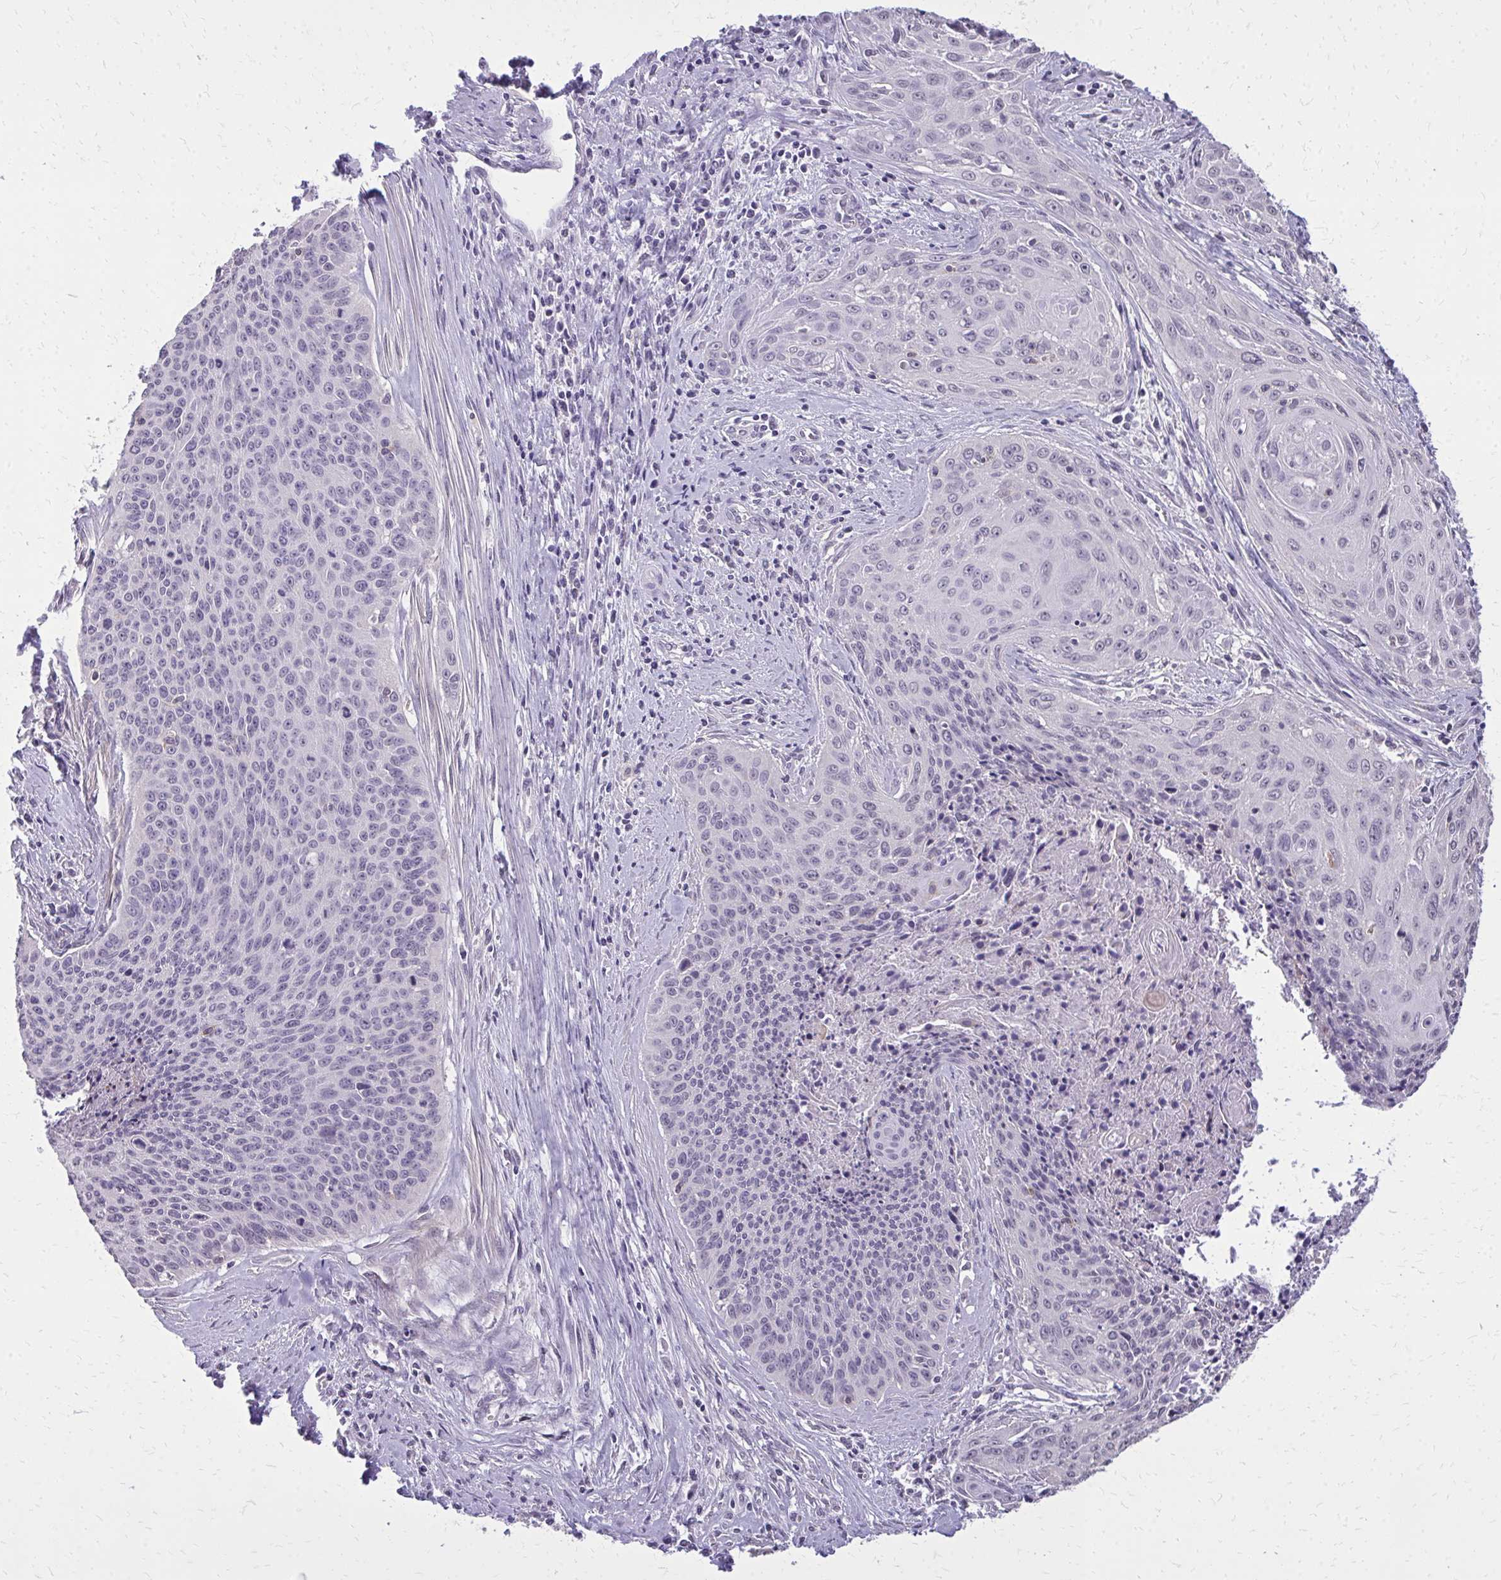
{"staining": {"intensity": "negative", "quantity": "none", "location": "none"}, "tissue": "cervical cancer", "cell_type": "Tumor cells", "image_type": "cancer", "snomed": [{"axis": "morphology", "description": "Squamous cell carcinoma, NOS"}, {"axis": "topography", "description": "Cervix"}], "caption": "The image shows no significant staining in tumor cells of cervical cancer.", "gene": "AKAP5", "patient": {"sex": "female", "age": 55}}